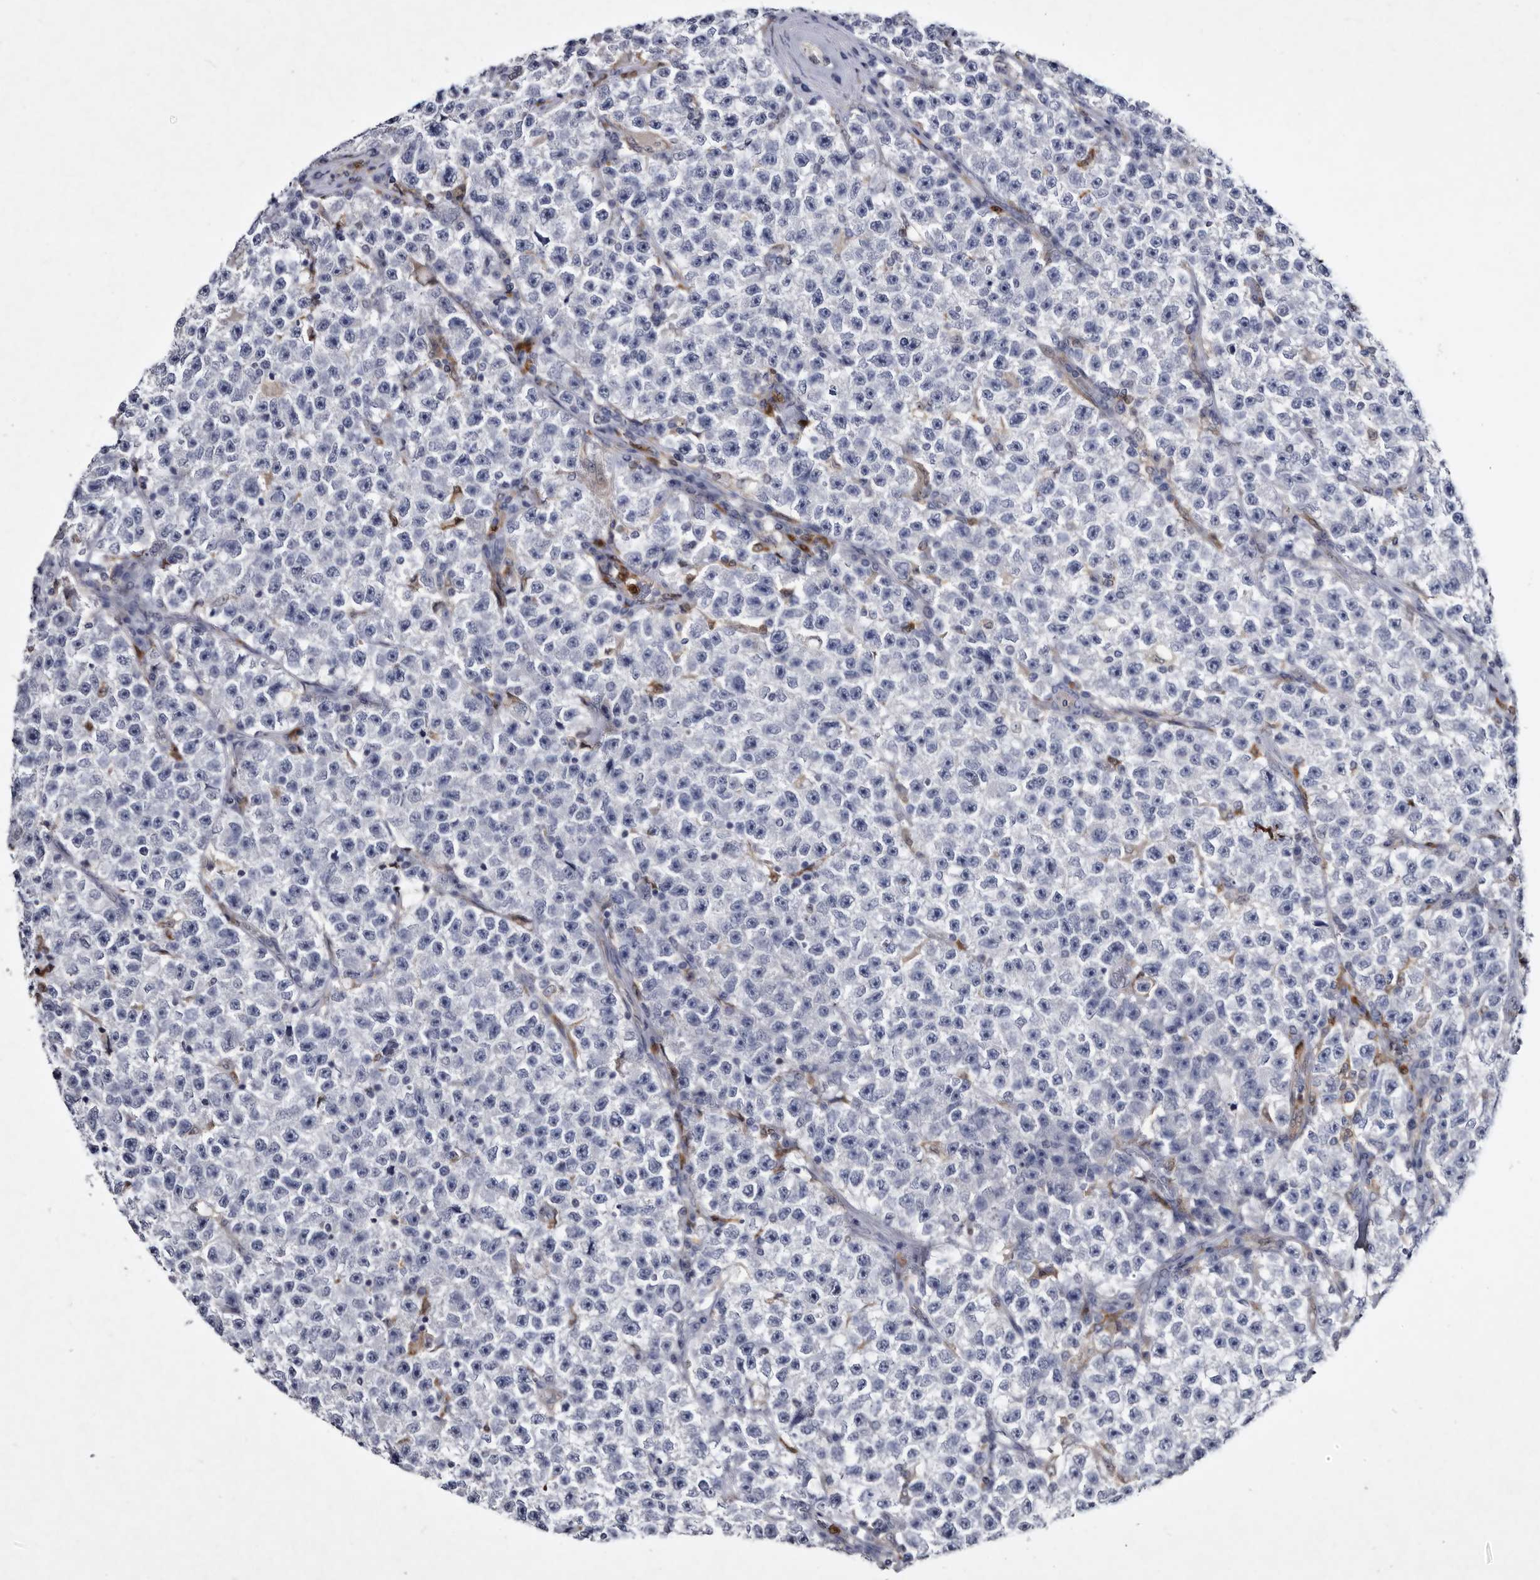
{"staining": {"intensity": "negative", "quantity": "none", "location": "none"}, "tissue": "testis cancer", "cell_type": "Tumor cells", "image_type": "cancer", "snomed": [{"axis": "morphology", "description": "Seminoma, NOS"}, {"axis": "topography", "description": "Testis"}], "caption": "A high-resolution image shows immunohistochemistry staining of testis cancer, which exhibits no significant expression in tumor cells.", "gene": "SERPINB8", "patient": {"sex": "male", "age": 22}}